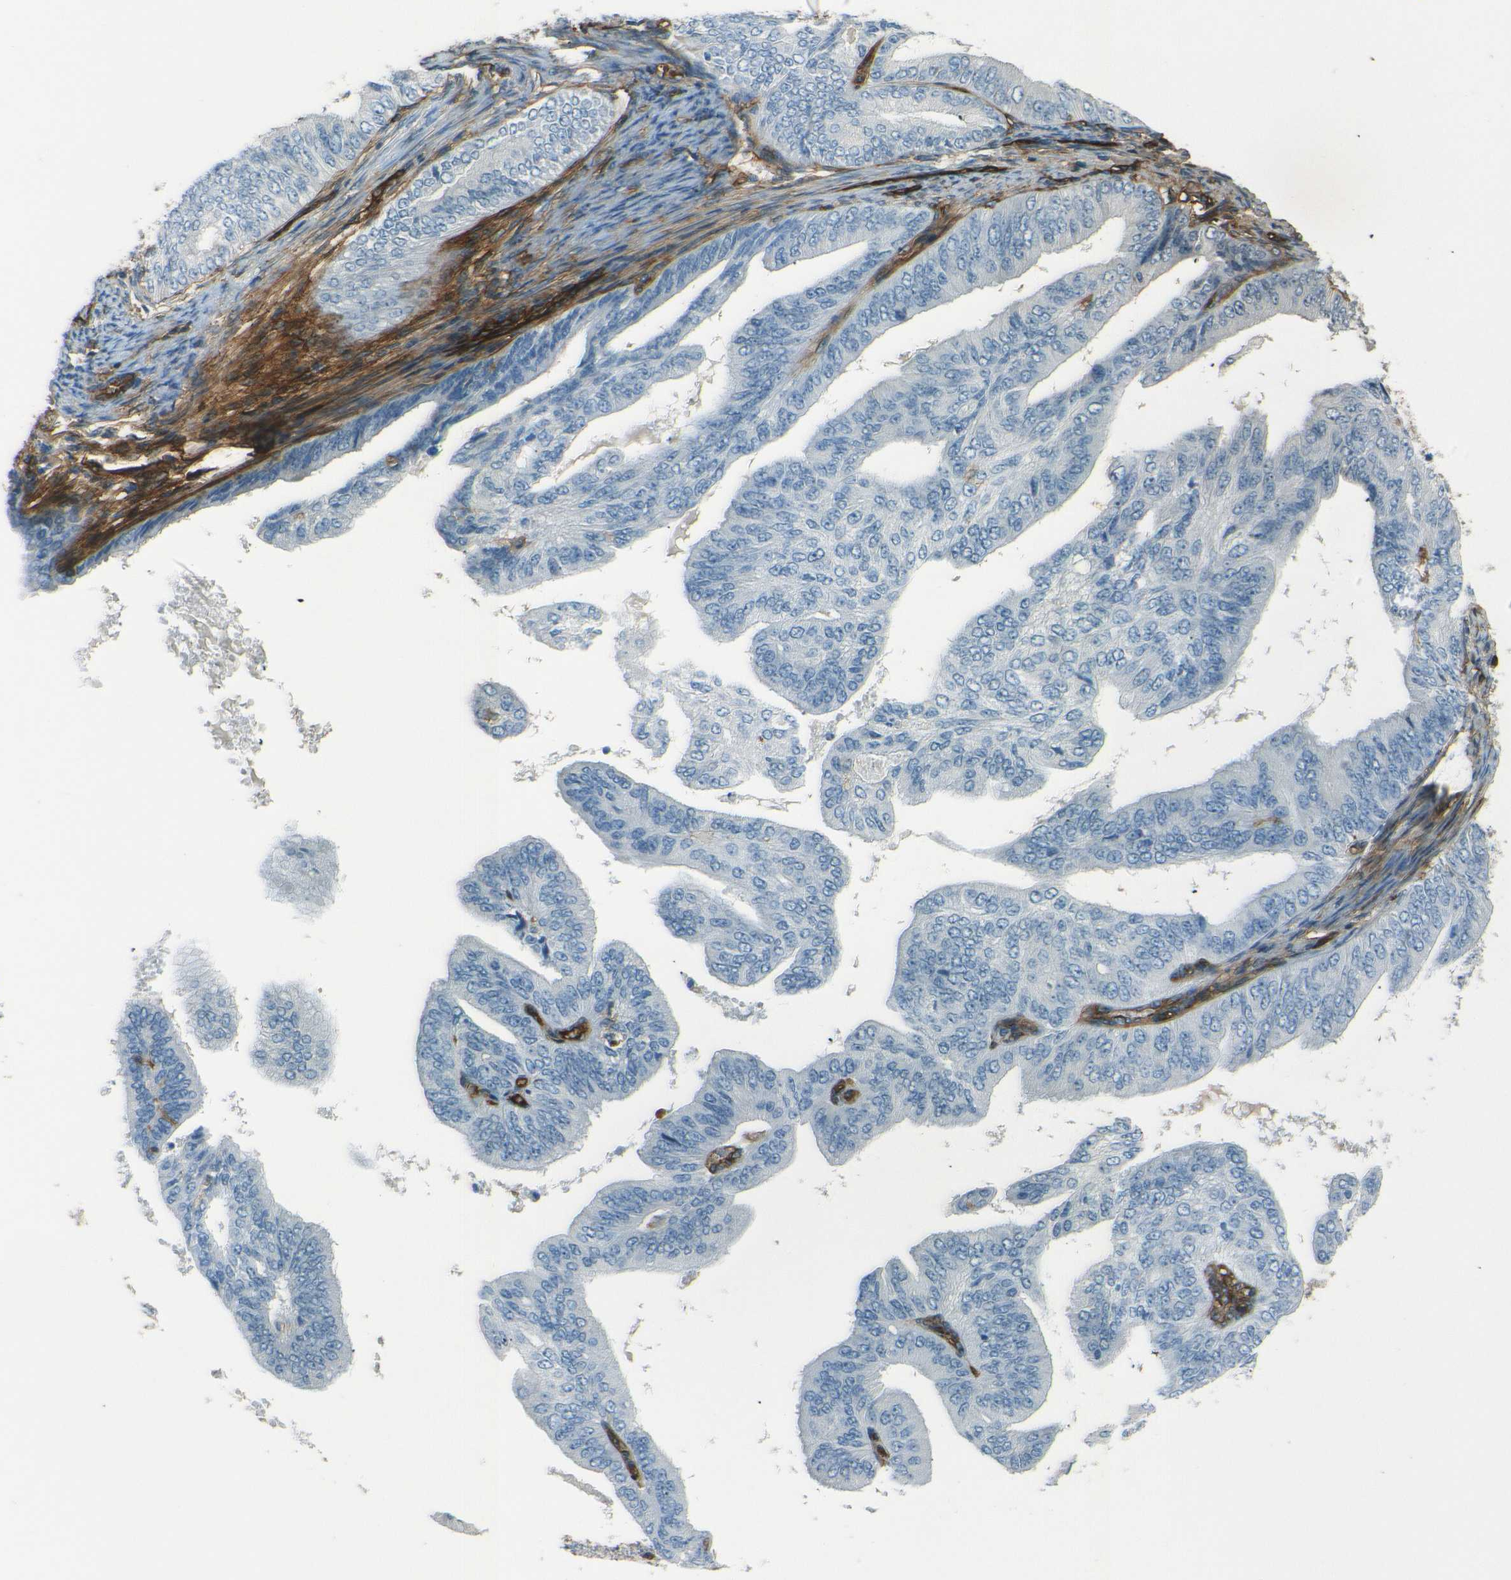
{"staining": {"intensity": "negative", "quantity": "none", "location": "none"}, "tissue": "endometrial cancer", "cell_type": "Tumor cells", "image_type": "cancer", "snomed": [{"axis": "morphology", "description": "Adenocarcinoma, NOS"}, {"axis": "topography", "description": "Endometrium"}], "caption": "High magnification brightfield microscopy of adenocarcinoma (endometrial) stained with DAB (brown) and counterstained with hematoxylin (blue): tumor cells show no significant staining.", "gene": "ENTPD1", "patient": {"sex": "female", "age": 58}}